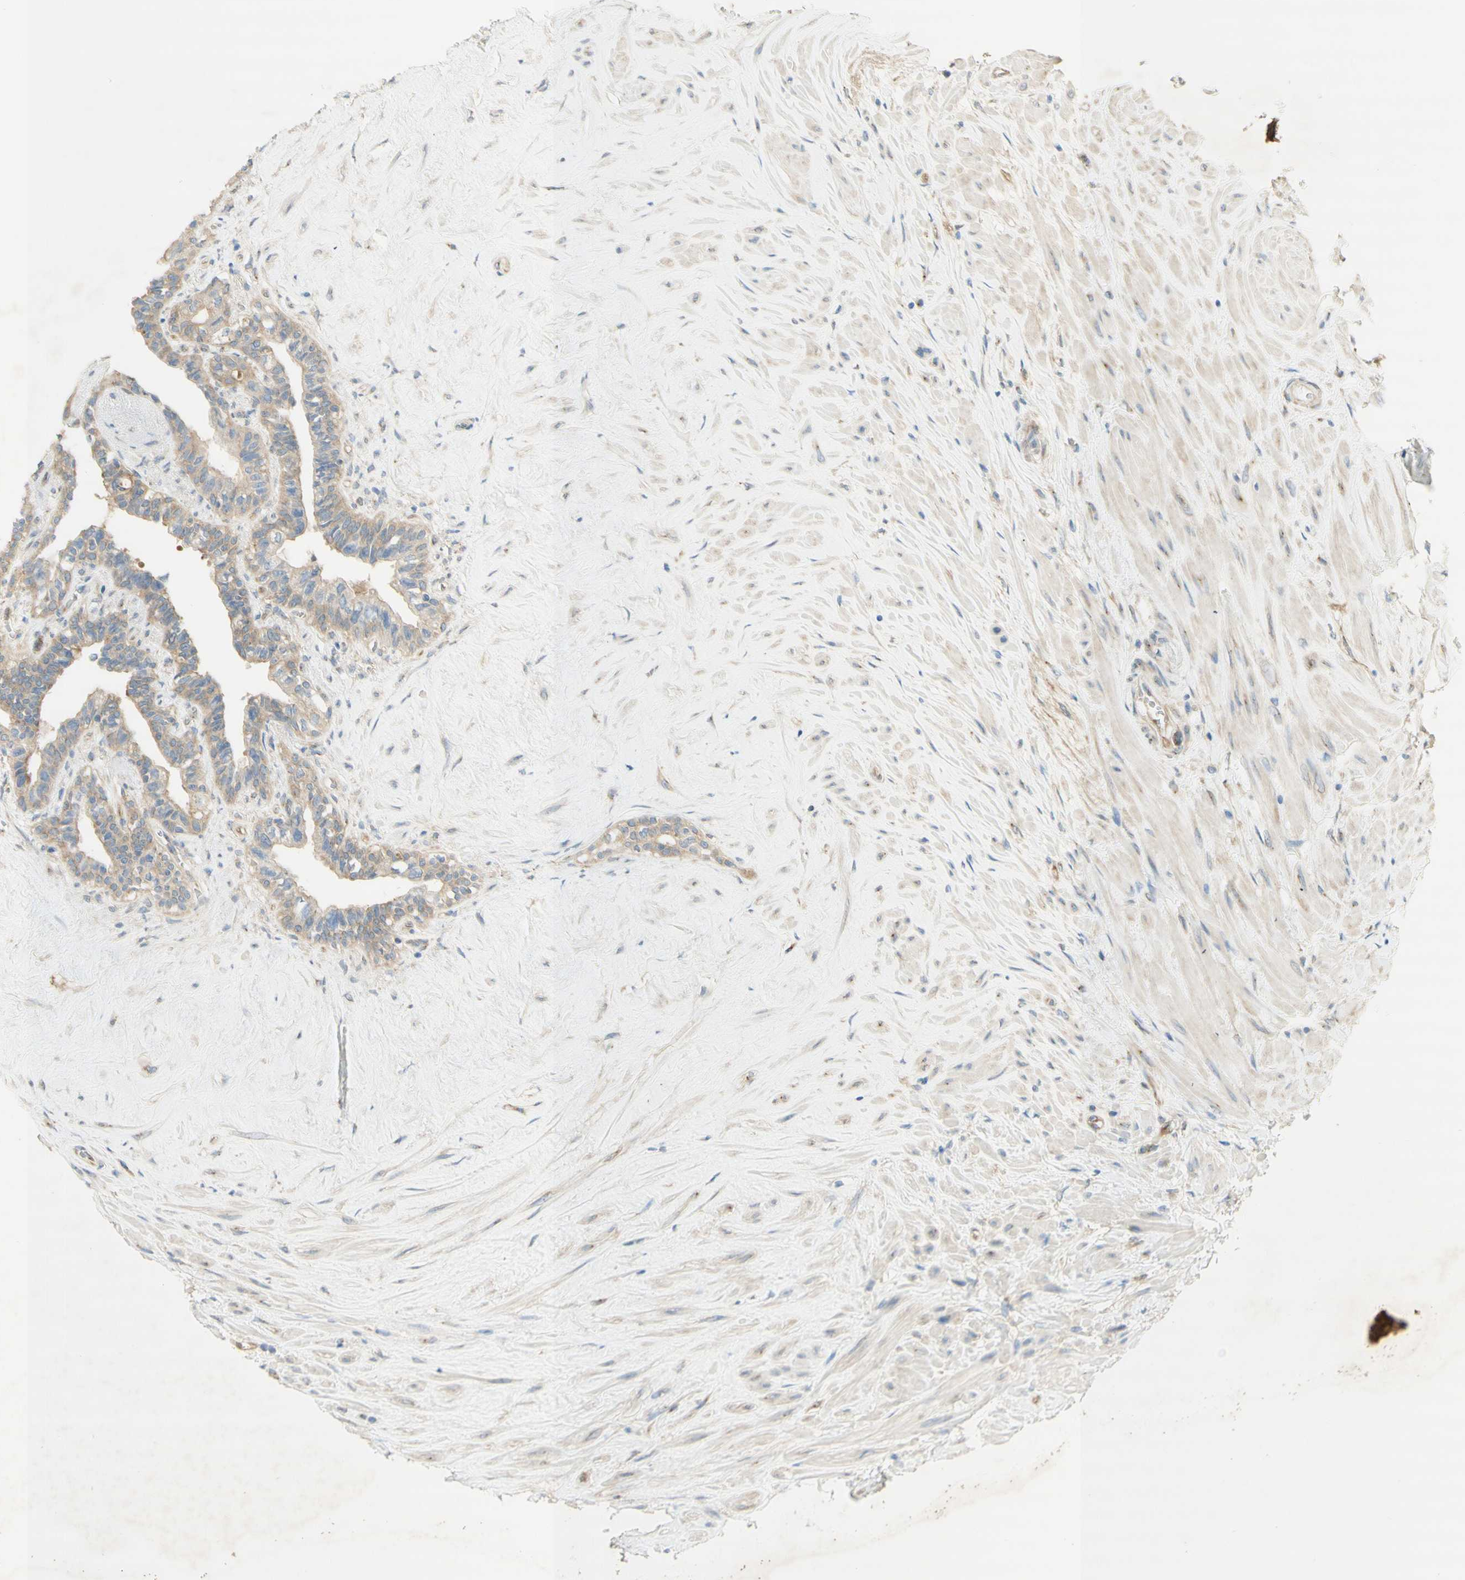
{"staining": {"intensity": "weak", "quantity": ">75%", "location": "cytoplasmic/membranous"}, "tissue": "seminal vesicle", "cell_type": "Glandular cells", "image_type": "normal", "snomed": [{"axis": "morphology", "description": "Normal tissue, NOS"}, {"axis": "topography", "description": "Seminal veicle"}], "caption": "This histopathology image displays benign seminal vesicle stained with IHC to label a protein in brown. The cytoplasmic/membranous of glandular cells show weak positivity for the protein. Nuclei are counter-stained blue.", "gene": "DYNC1H1", "patient": {"sex": "male", "age": 63}}